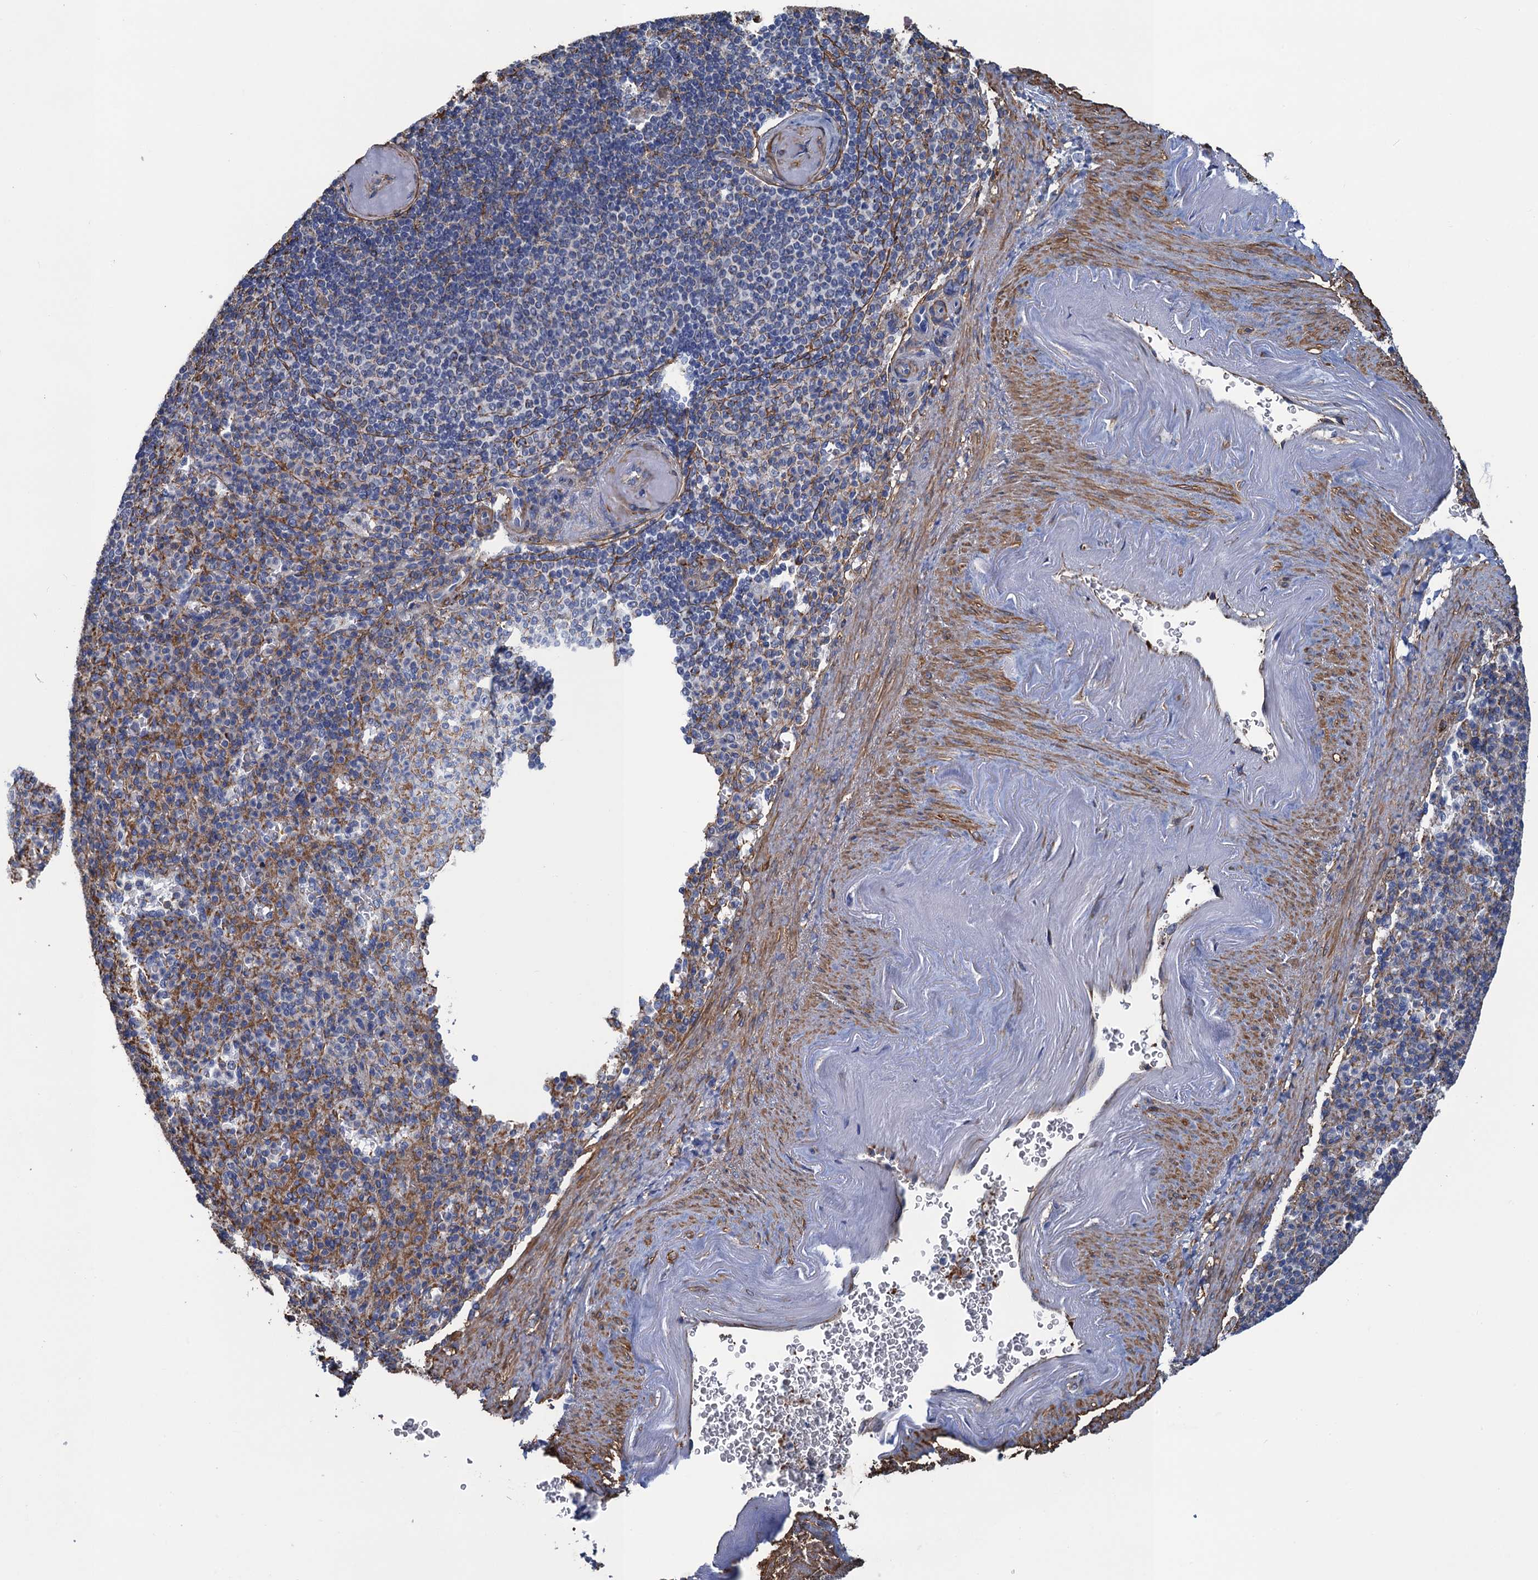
{"staining": {"intensity": "moderate", "quantity": "25%-75%", "location": "cytoplasmic/membranous"}, "tissue": "spleen", "cell_type": "Cells in red pulp", "image_type": "normal", "snomed": [{"axis": "morphology", "description": "Normal tissue, NOS"}, {"axis": "topography", "description": "Spleen"}], "caption": "Approximately 25%-75% of cells in red pulp in unremarkable human spleen demonstrate moderate cytoplasmic/membranous protein expression as visualized by brown immunohistochemical staining.", "gene": "ENSG00000260643", "patient": {"sex": "female", "age": 74}}